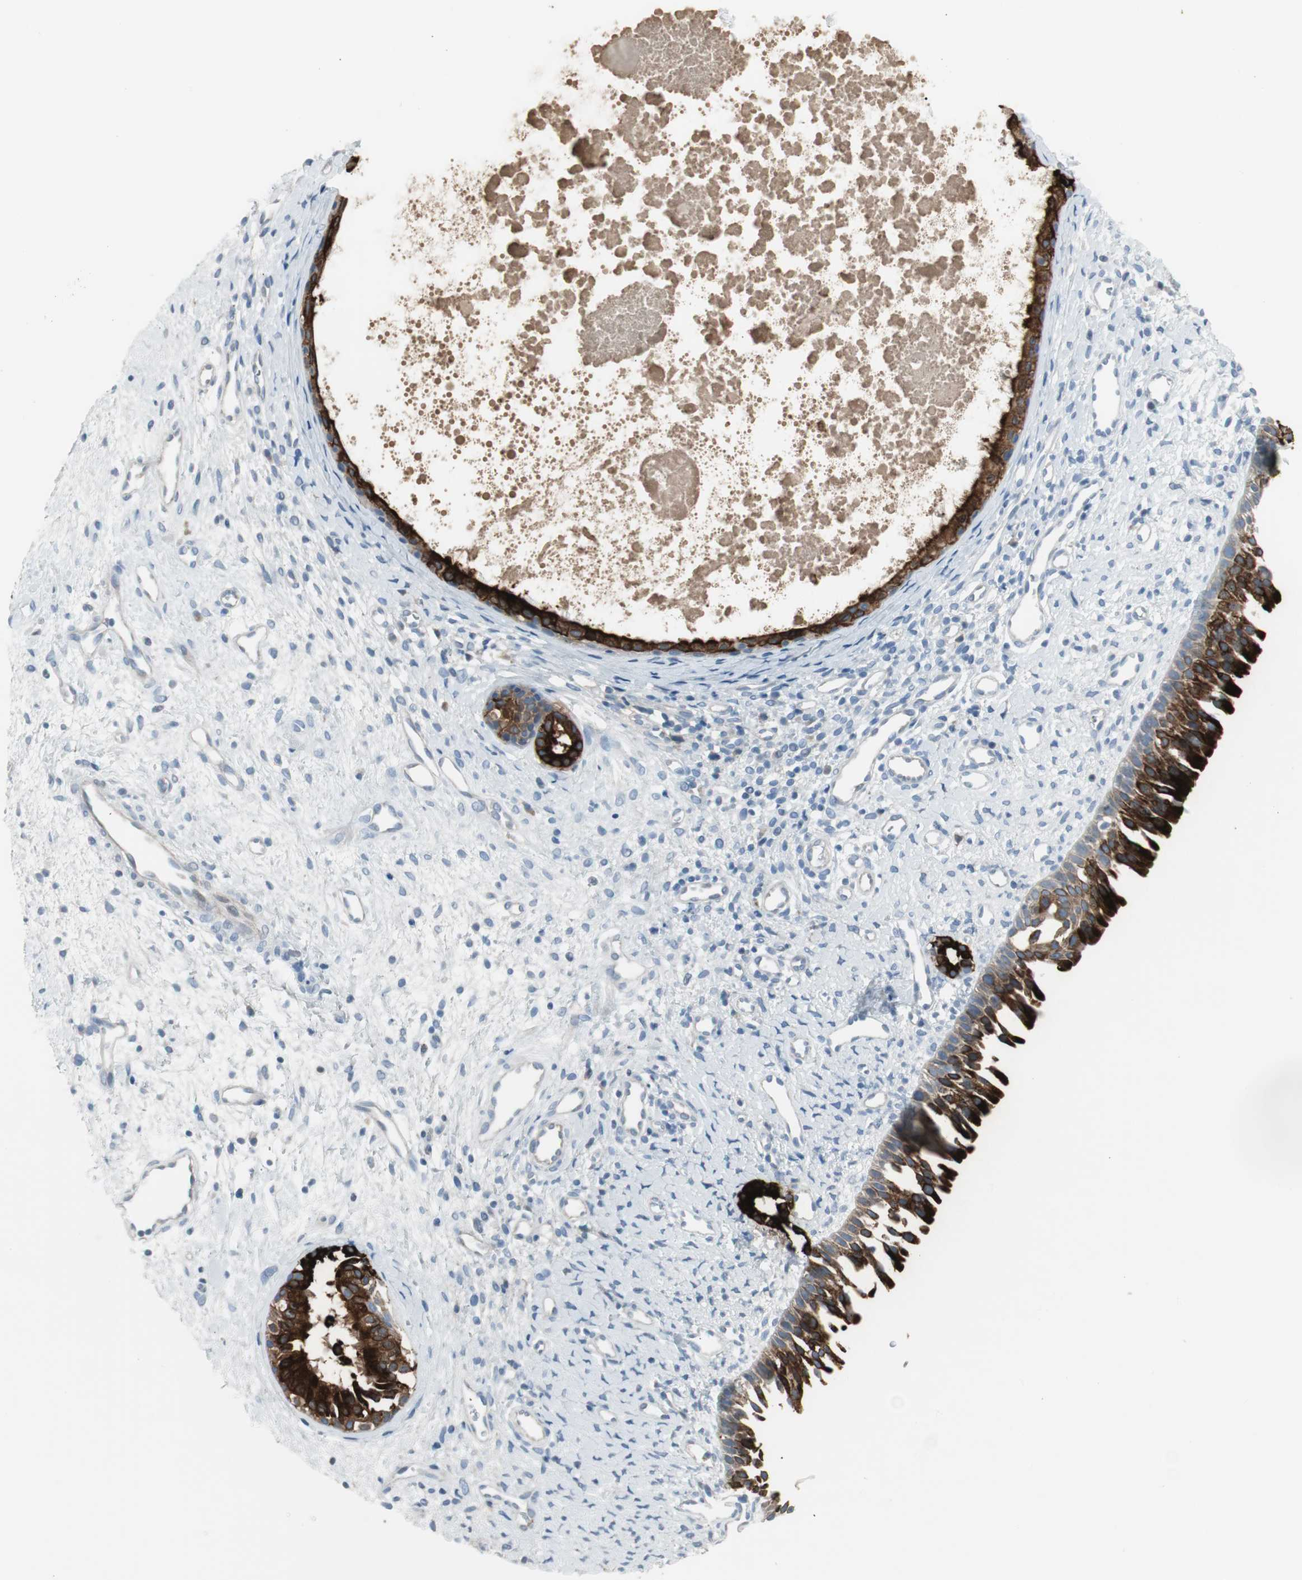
{"staining": {"intensity": "strong", "quantity": ">75%", "location": "cytoplasmic/membranous"}, "tissue": "nasopharynx", "cell_type": "Respiratory epithelial cells", "image_type": "normal", "snomed": [{"axis": "morphology", "description": "Normal tissue, NOS"}, {"axis": "topography", "description": "Nasopharynx"}], "caption": "An image showing strong cytoplasmic/membranous positivity in approximately >75% of respiratory epithelial cells in unremarkable nasopharynx, as visualized by brown immunohistochemical staining.", "gene": "AGR2", "patient": {"sex": "male", "age": 22}}